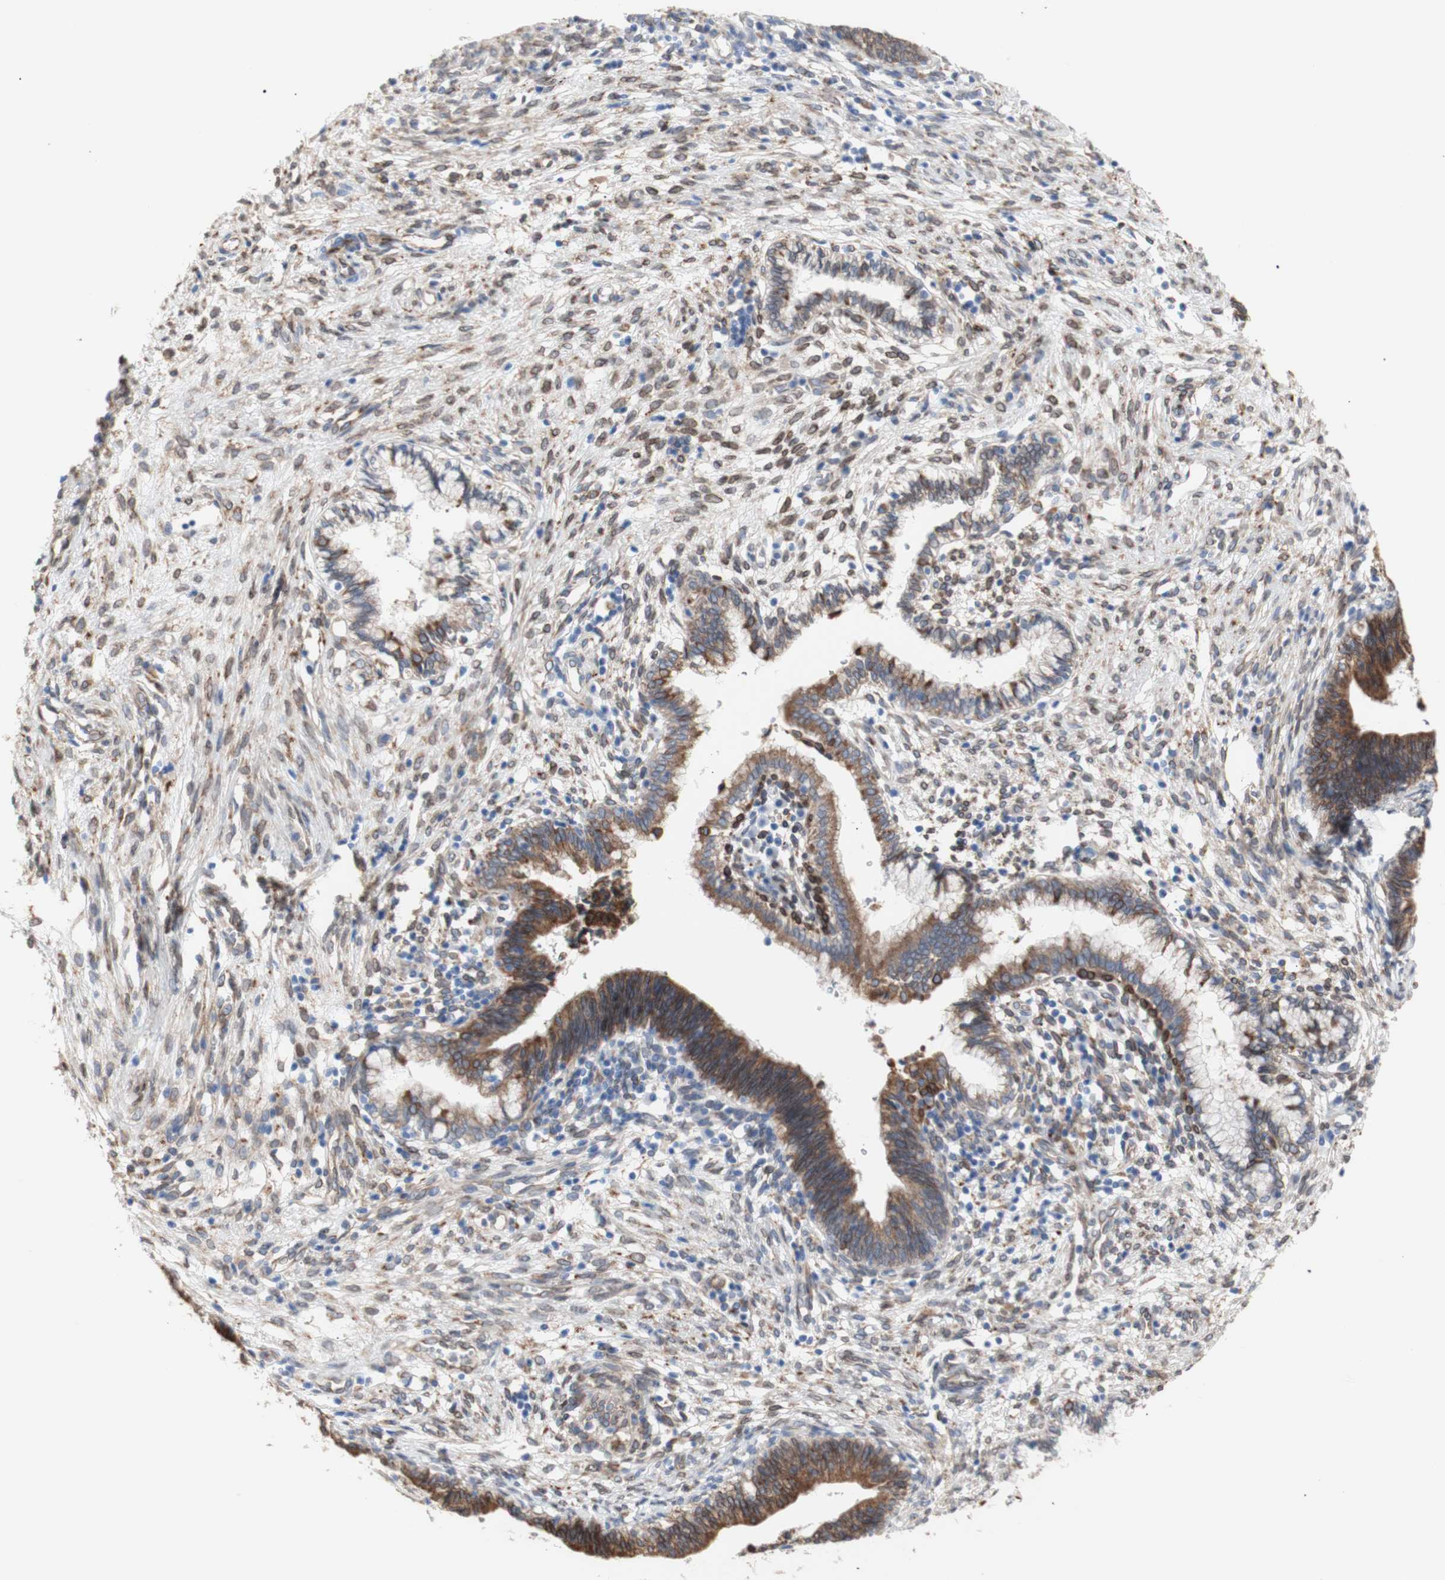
{"staining": {"intensity": "moderate", "quantity": ">75%", "location": "cytoplasmic/membranous"}, "tissue": "cervical cancer", "cell_type": "Tumor cells", "image_type": "cancer", "snomed": [{"axis": "morphology", "description": "Adenocarcinoma, NOS"}, {"axis": "topography", "description": "Cervix"}], "caption": "Cervical cancer stained with a protein marker reveals moderate staining in tumor cells.", "gene": "ERLIN1", "patient": {"sex": "female", "age": 44}}